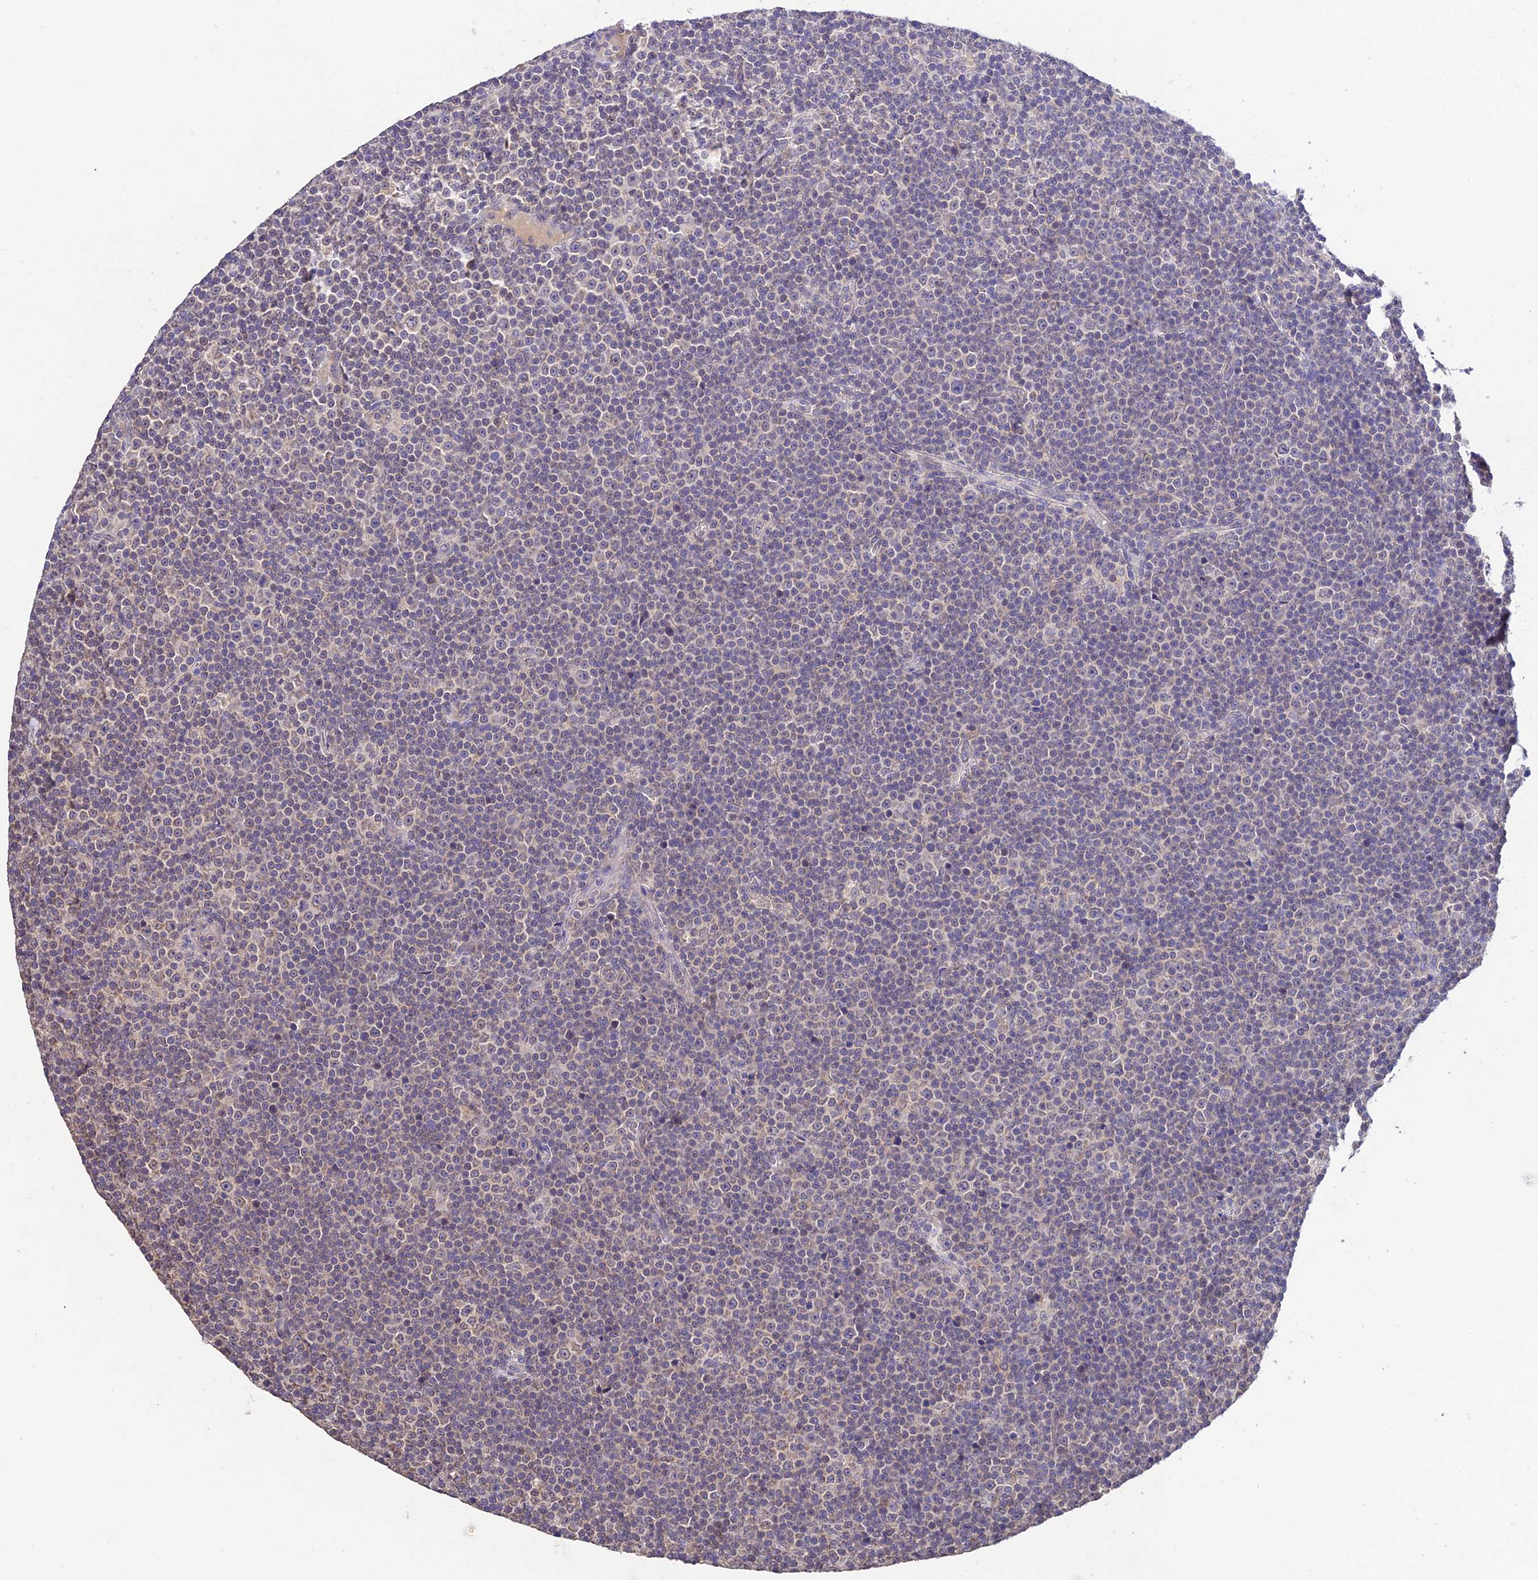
{"staining": {"intensity": "negative", "quantity": "none", "location": "none"}, "tissue": "lymphoma", "cell_type": "Tumor cells", "image_type": "cancer", "snomed": [{"axis": "morphology", "description": "Malignant lymphoma, non-Hodgkin's type, Low grade"}, {"axis": "topography", "description": "Lymph node"}], "caption": "An IHC histopathology image of low-grade malignant lymphoma, non-Hodgkin's type is shown. There is no staining in tumor cells of low-grade malignant lymphoma, non-Hodgkin's type.", "gene": "PGK1", "patient": {"sex": "female", "age": 67}}